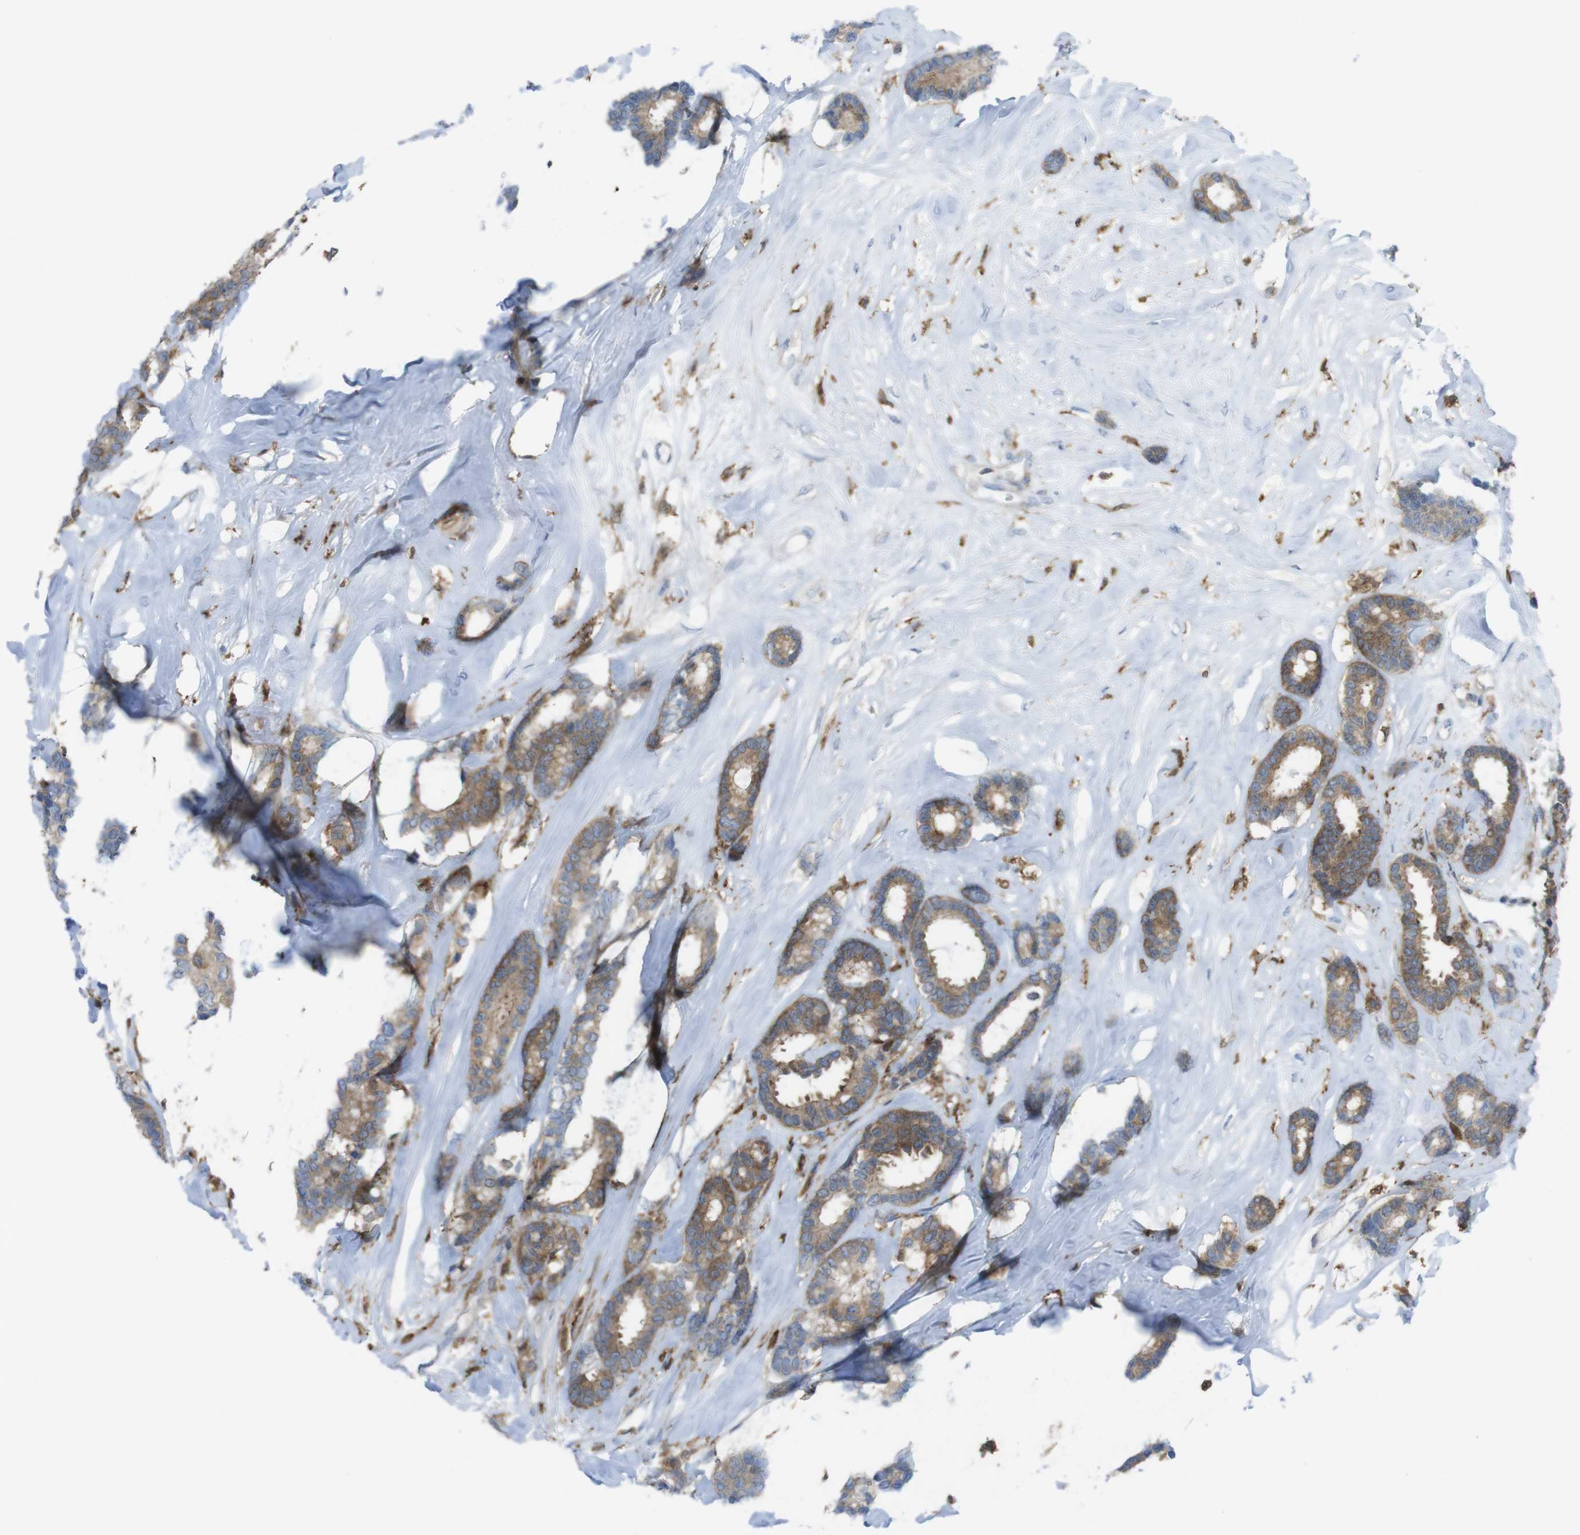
{"staining": {"intensity": "moderate", "quantity": ">75%", "location": "cytoplasmic/membranous"}, "tissue": "breast cancer", "cell_type": "Tumor cells", "image_type": "cancer", "snomed": [{"axis": "morphology", "description": "Duct carcinoma"}, {"axis": "topography", "description": "Breast"}], "caption": "Immunohistochemistry (DAB (3,3'-diaminobenzidine)) staining of invasive ductal carcinoma (breast) demonstrates moderate cytoplasmic/membranous protein expression in approximately >75% of tumor cells. The staining was performed using DAB, with brown indicating positive protein expression. Nuclei are stained blue with hematoxylin.", "gene": "PRKCD", "patient": {"sex": "female", "age": 87}}